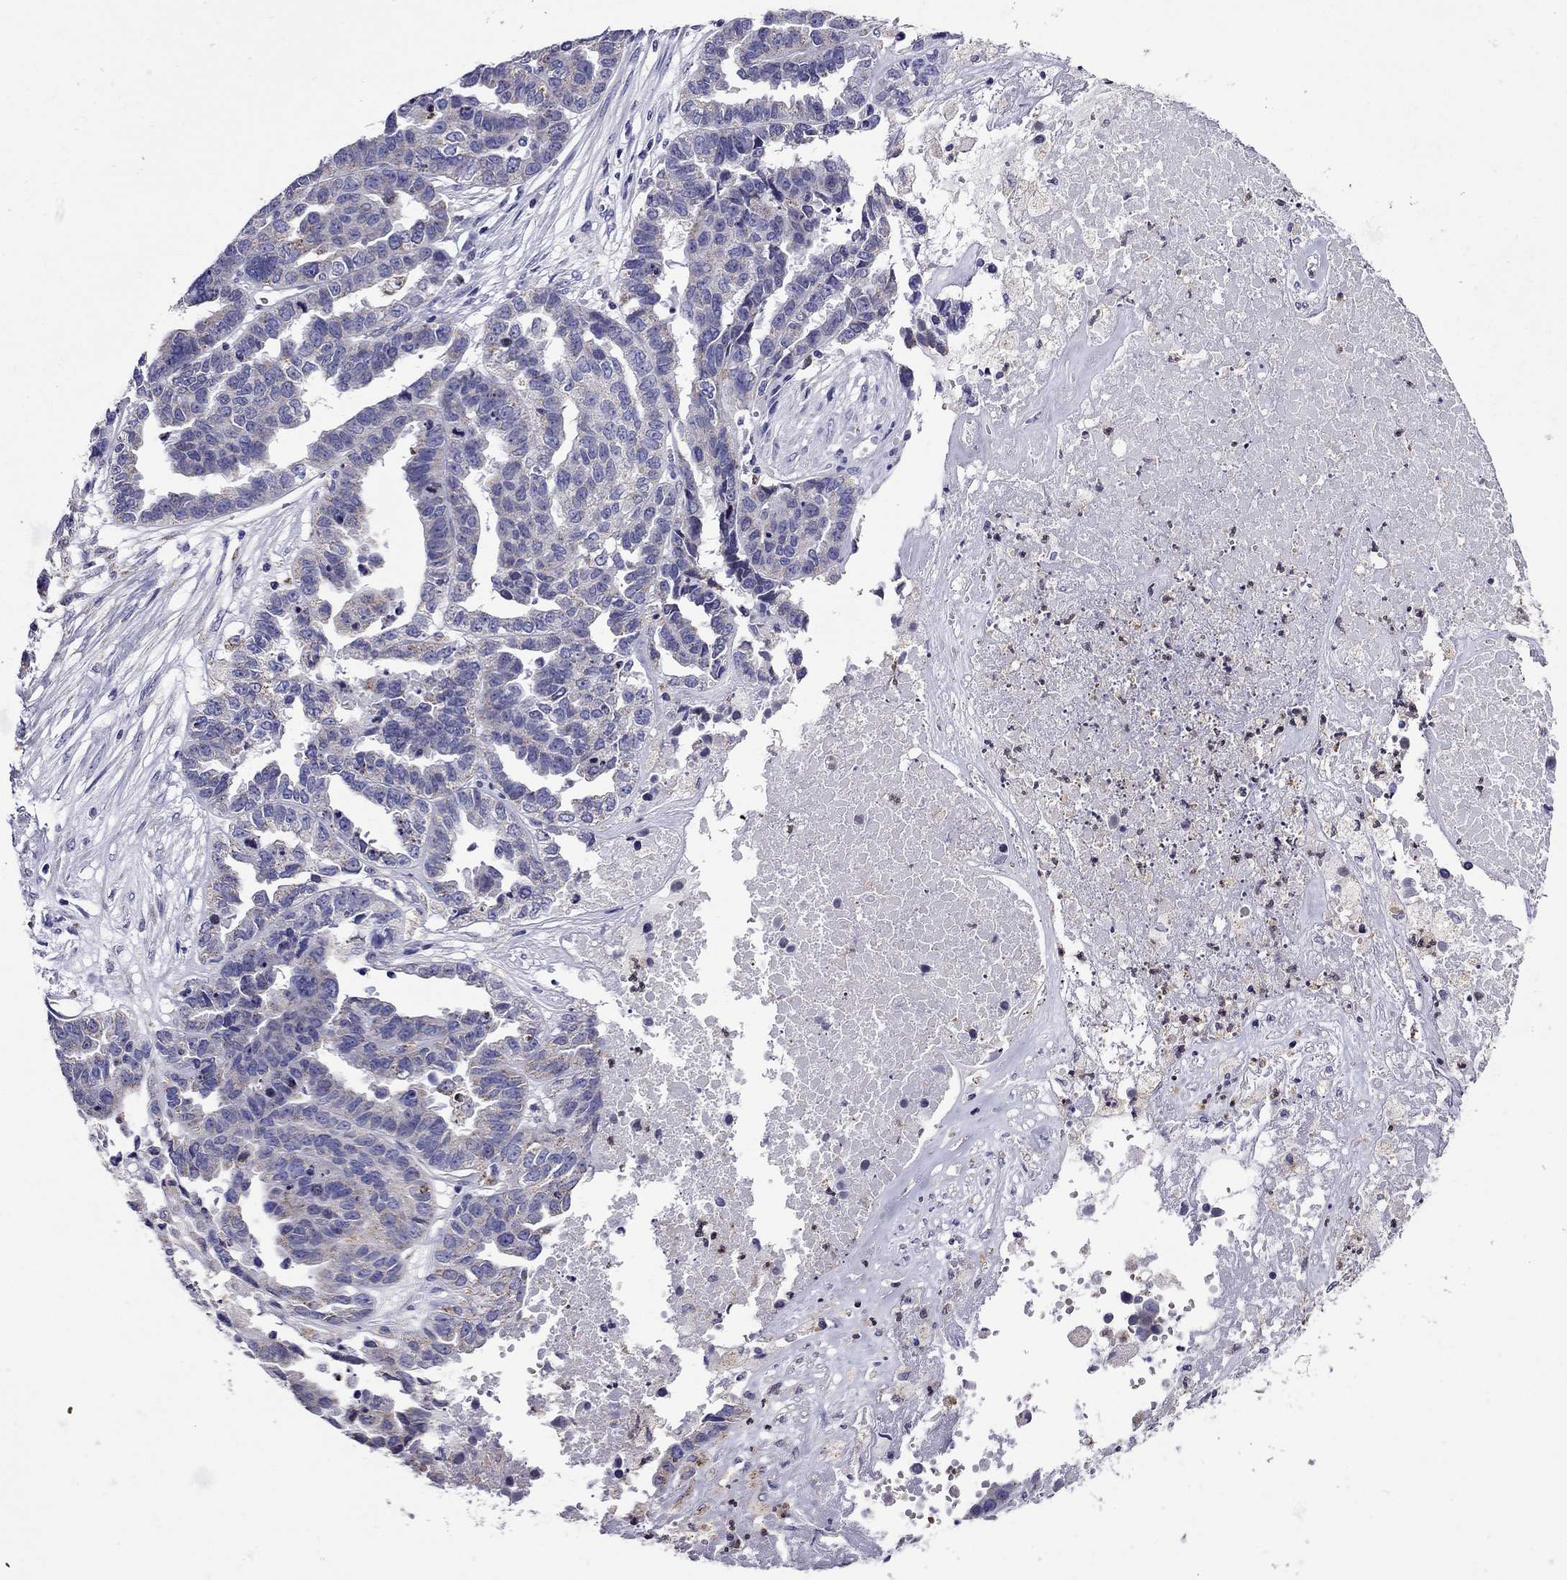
{"staining": {"intensity": "weak", "quantity": "25%-75%", "location": "cytoplasmic/membranous"}, "tissue": "ovarian cancer", "cell_type": "Tumor cells", "image_type": "cancer", "snomed": [{"axis": "morphology", "description": "Cystadenocarcinoma, serous, NOS"}, {"axis": "topography", "description": "Ovary"}], "caption": "Protein staining by IHC displays weak cytoplasmic/membranous staining in about 25%-75% of tumor cells in ovarian cancer.", "gene": "SCG2", "patient": {"sex": "female", "age": 87}}